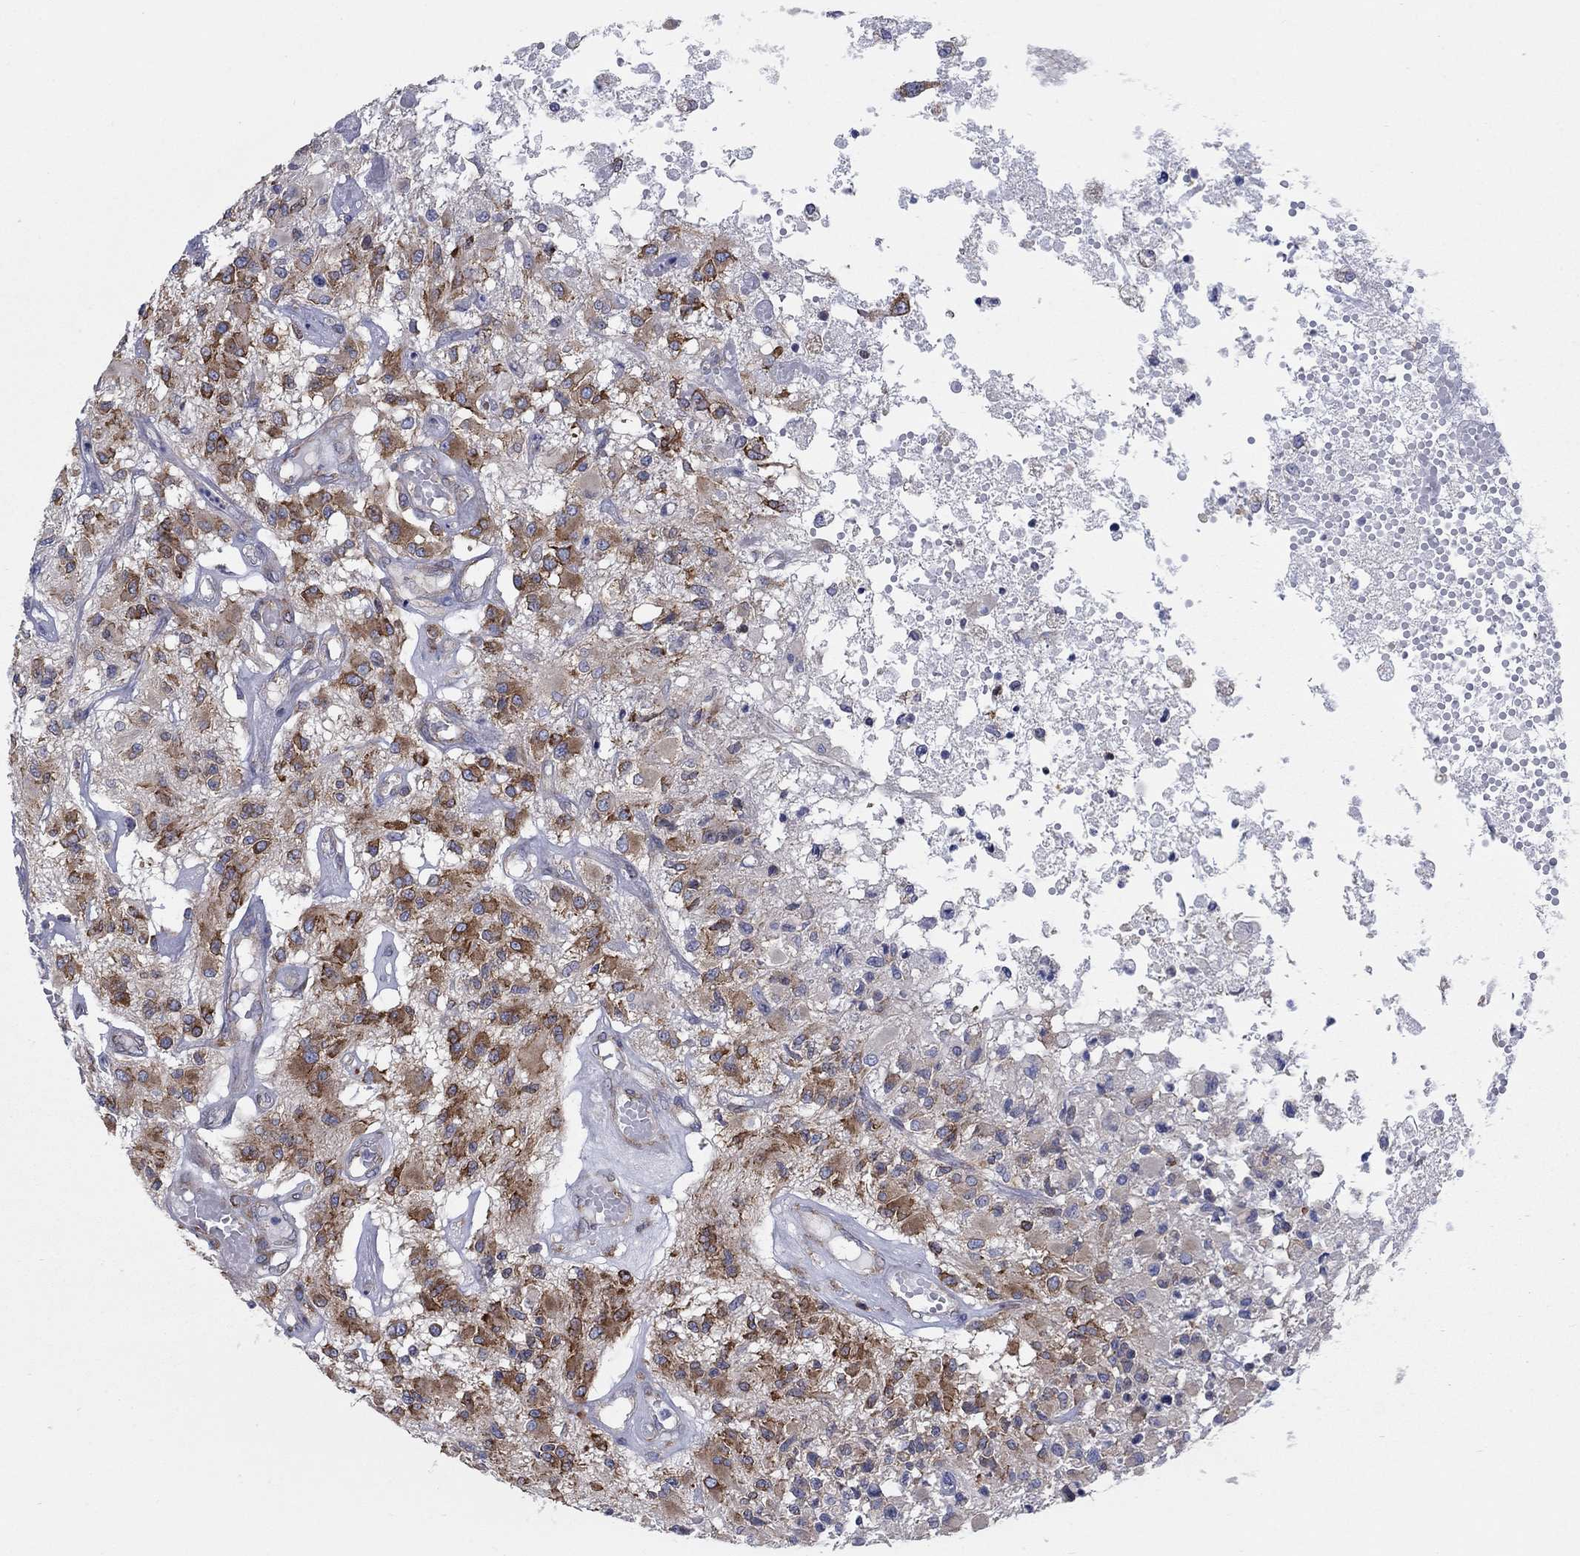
{"staining": {"intensity": "strong", "quantity": "25%-75%", "location": "cytoplasmic/membranous"}, "tissue": "glioma", "cell_type": "Tumor cells", "image_type": "cancer", "snomed": [{"axis": "morphology", "description": "Glioma, malignant, High grade"}, {"axis": "topography", "description": "Brain"}], "caption": "IHC of glioma demonstrates high levels of strong cytoplasmic/membranous expression in about 25%-75% of tumor cells.", "gene": "TMEM59", "patient": {"sex": "female", "age": 63}}